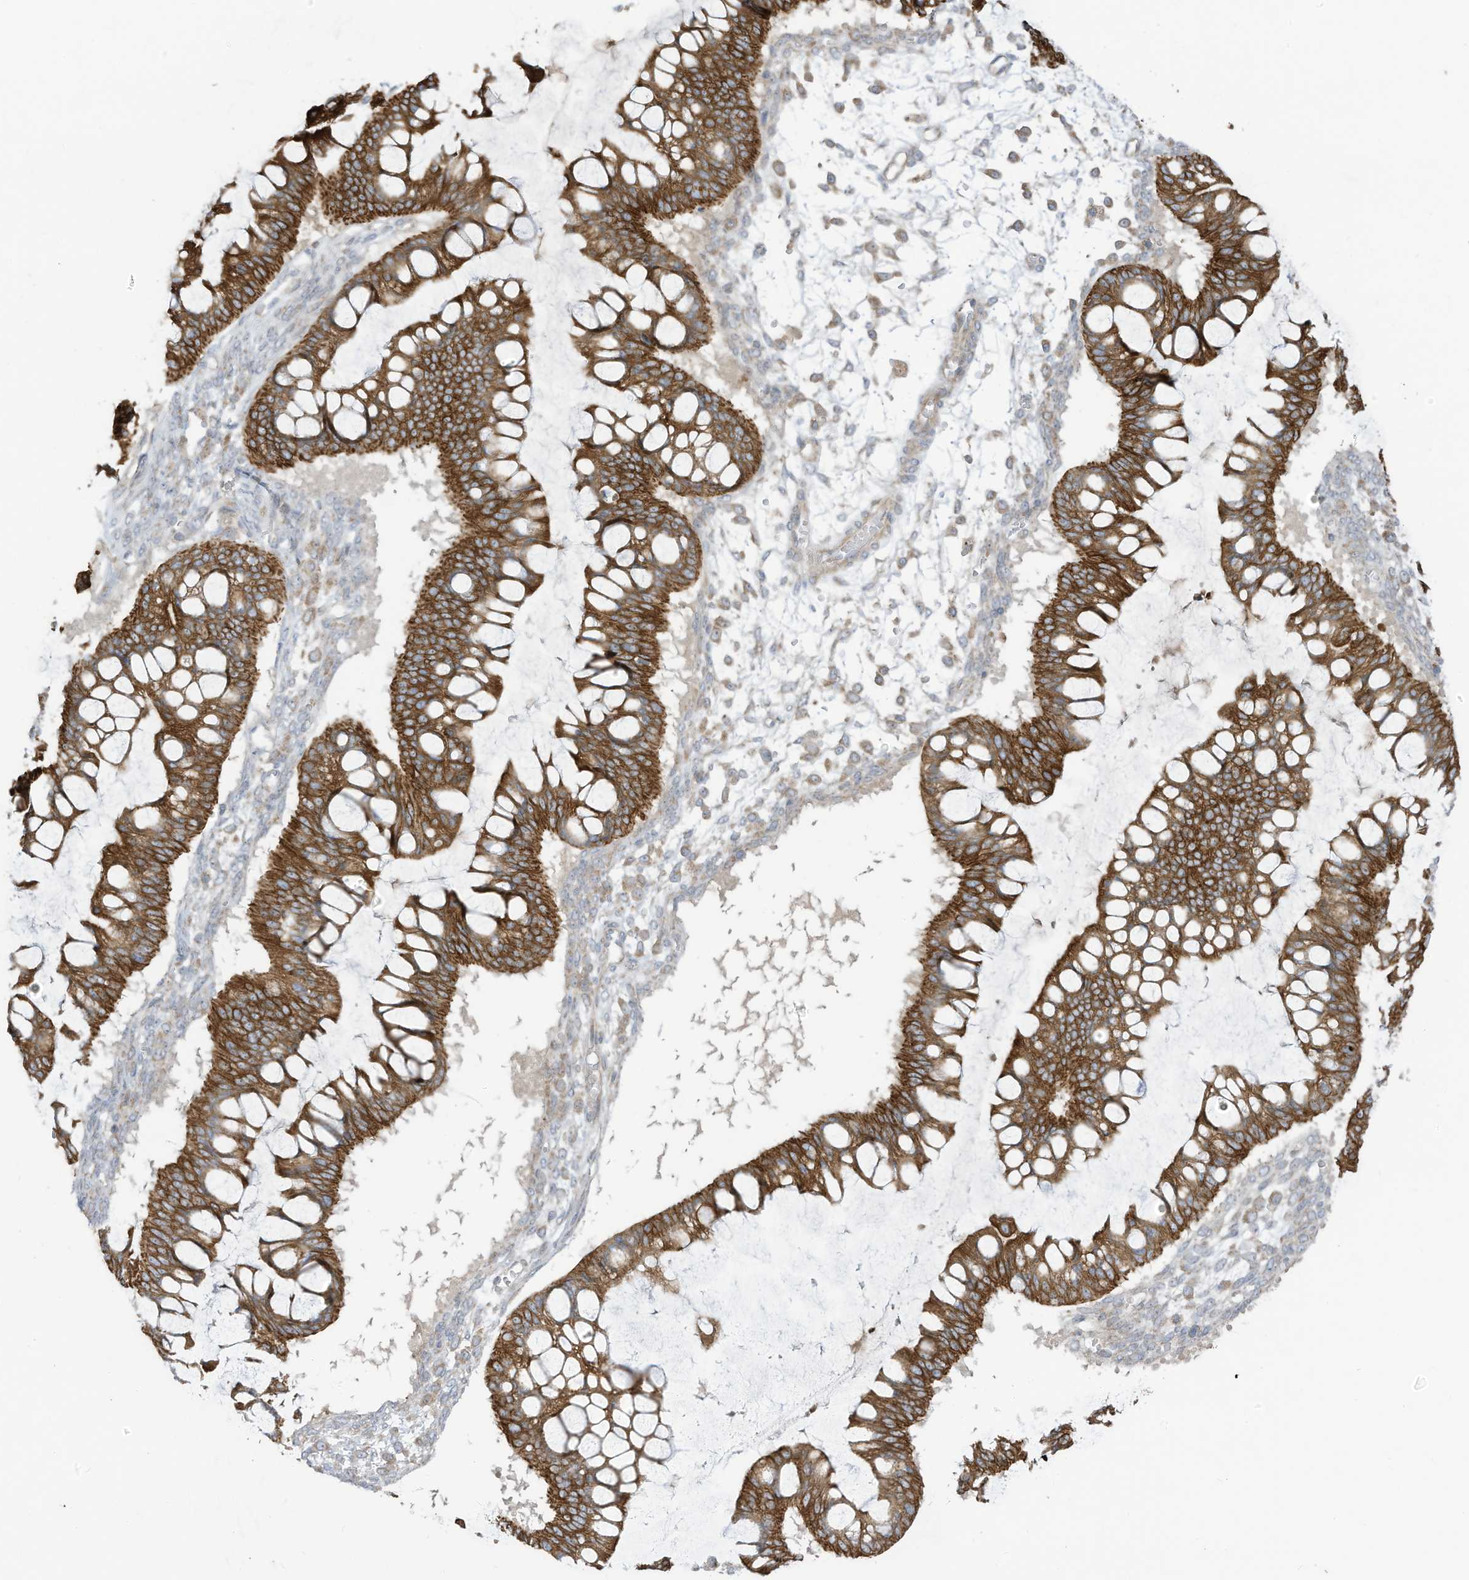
{"staining": {"intensity": "strong", "quantity": ">75%", "location": "cytoplasmic/membranous"}, "tissue": "ovarian cancer", "cell_type": "Tumor cells", "image_type": "cancer", "snomed": [{"axis": "morphology", "description": "Cystadenocarcinoma, mucinous, NOS"}, {"axis": "topography", "description": "Ovary"}], "caption": "This micrograph demonstrates immunohistochemistry staining of human mucinous cystadenocarcinoma (ovarian), with high strong cytoplasmic/membranous positivity in about >75% of tumor cells.", "gene": "CGAS", "patient": {"sex": "female", "age": 73}}